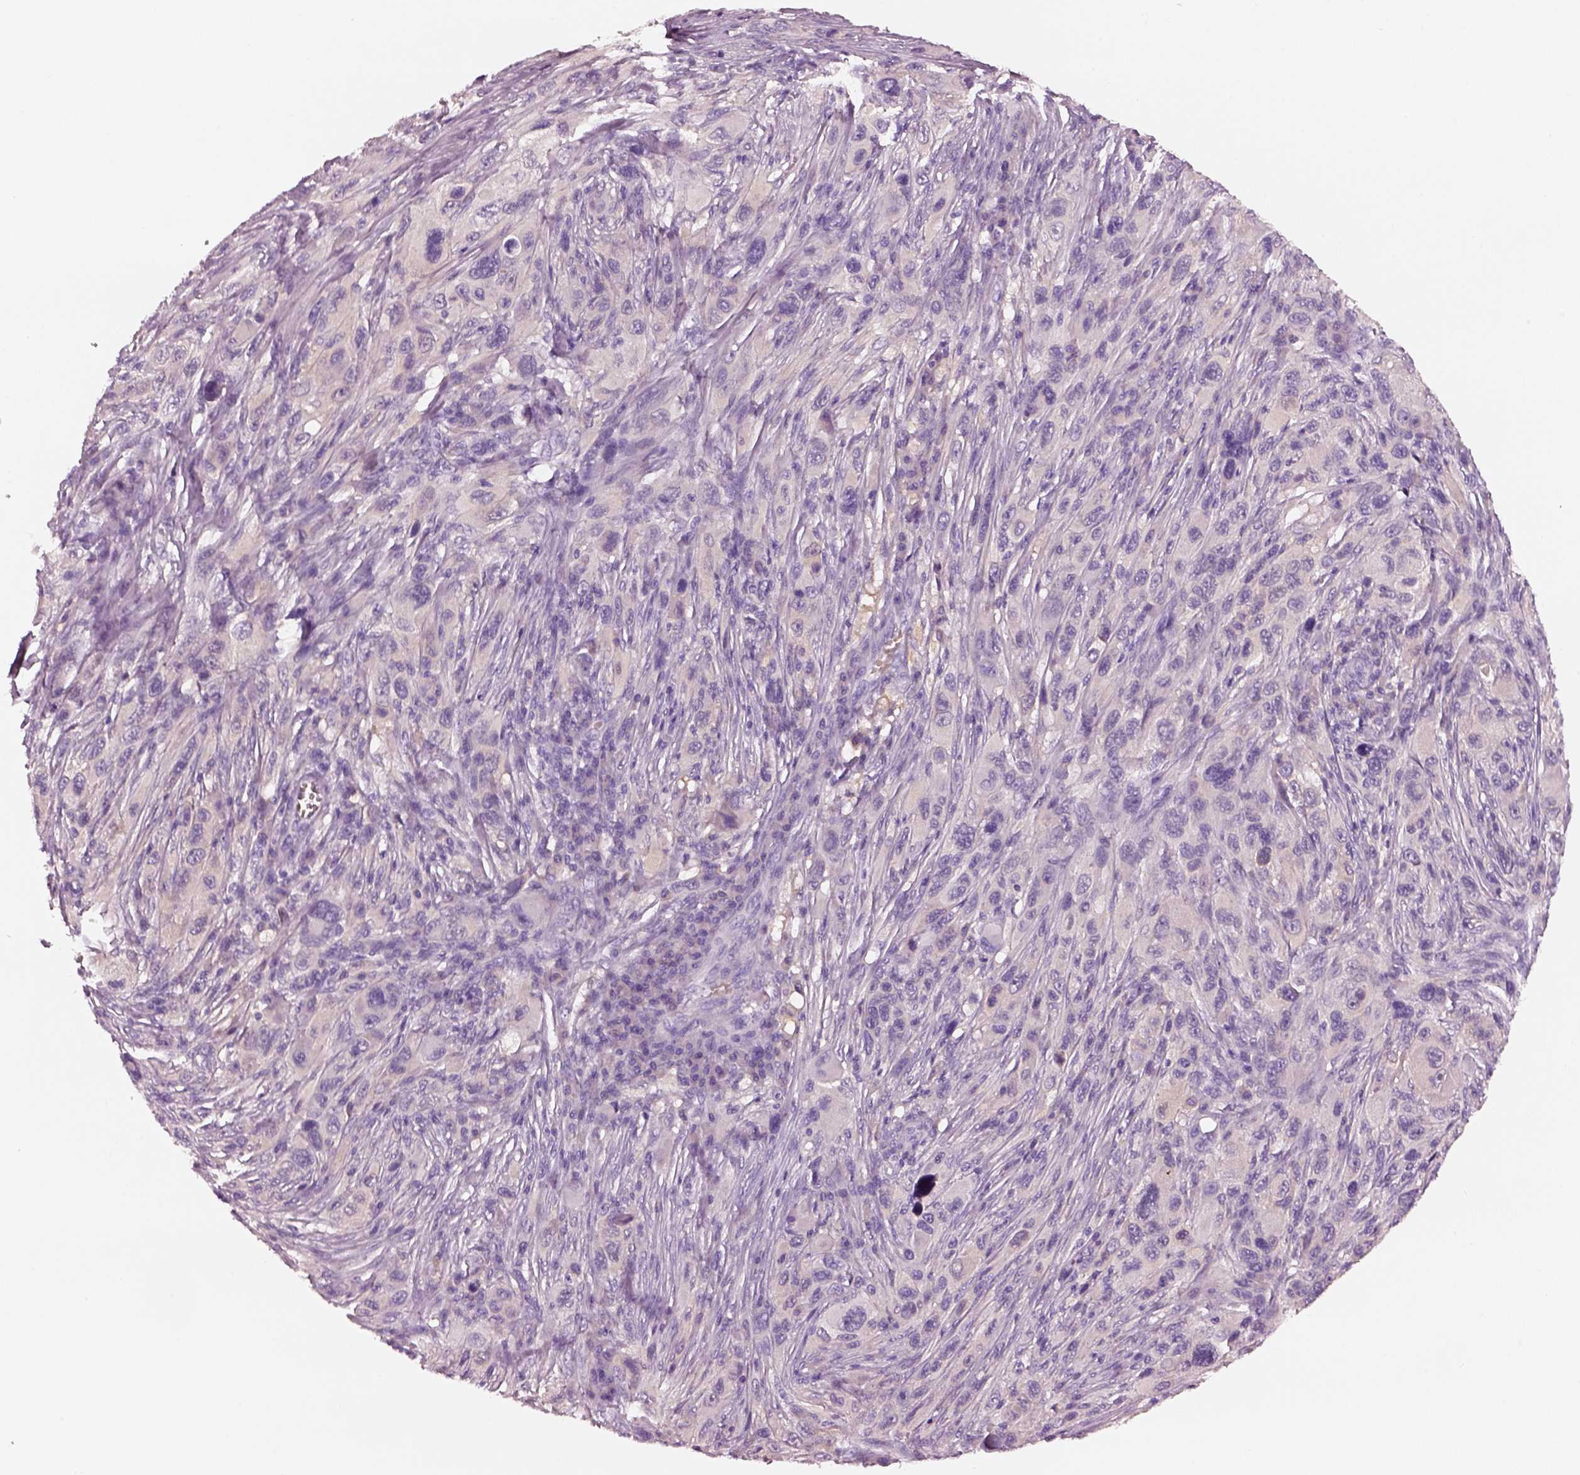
{"staining": {"intensity": "negative", "quantity": "none", "location": "none"}, "tissue": "melanoma", "cell_type": "Tumor cells", "image_type": "cancer", "snomed": [{"axis": "morphology", "description": "Malignant melanoma, NOS"}, {"axis": "topography", "description": "Skin"}], "caption": "Tumor cells are negative for protein expression in human malignant melanoma.", "gene": "ELSPBP1", "patient": {"sex": "male", "age": 53}}